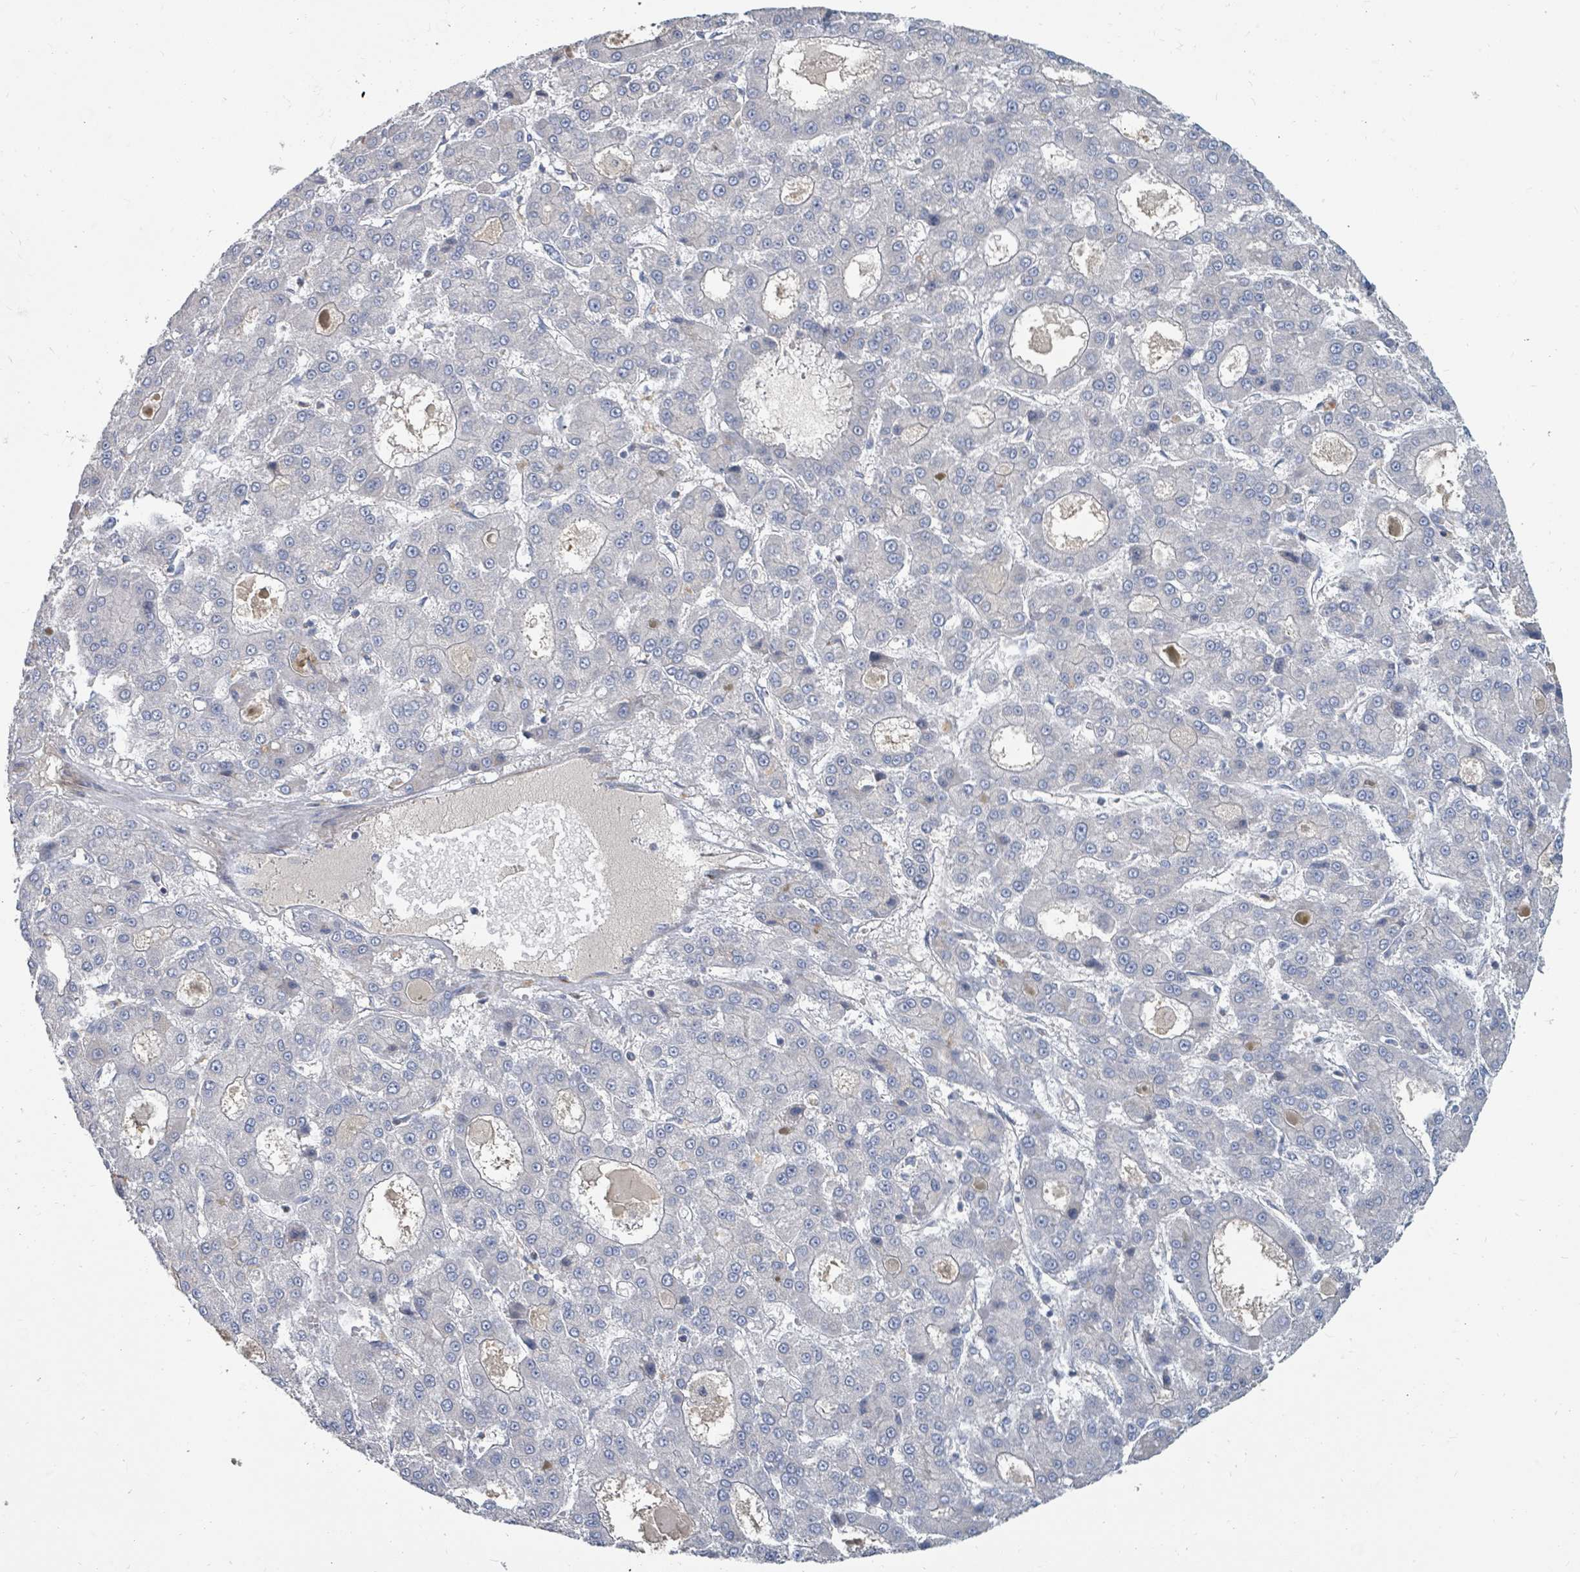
{"staining": {"intensity": "negative", "quantity": "none", "location": "none"}, "tissue": "liver cancer", "cell_type": "Tumor cells", "image_type": "cancer", "snomed": [{"axis": "morphology", "description": "Carcinoma, Hepatocellular, NOS"}, {"axis": "topography", "description": "Liver"}], "caption": "Histopathology image shows no significant protein staining in tumor cells of liver cancer. (Brightfield microscopy of DAB (3,3'-diaminobenzidine) IHC at high magnification).", "gene": "ARGFX", "patient": {"sex": "male", "age": 70}}